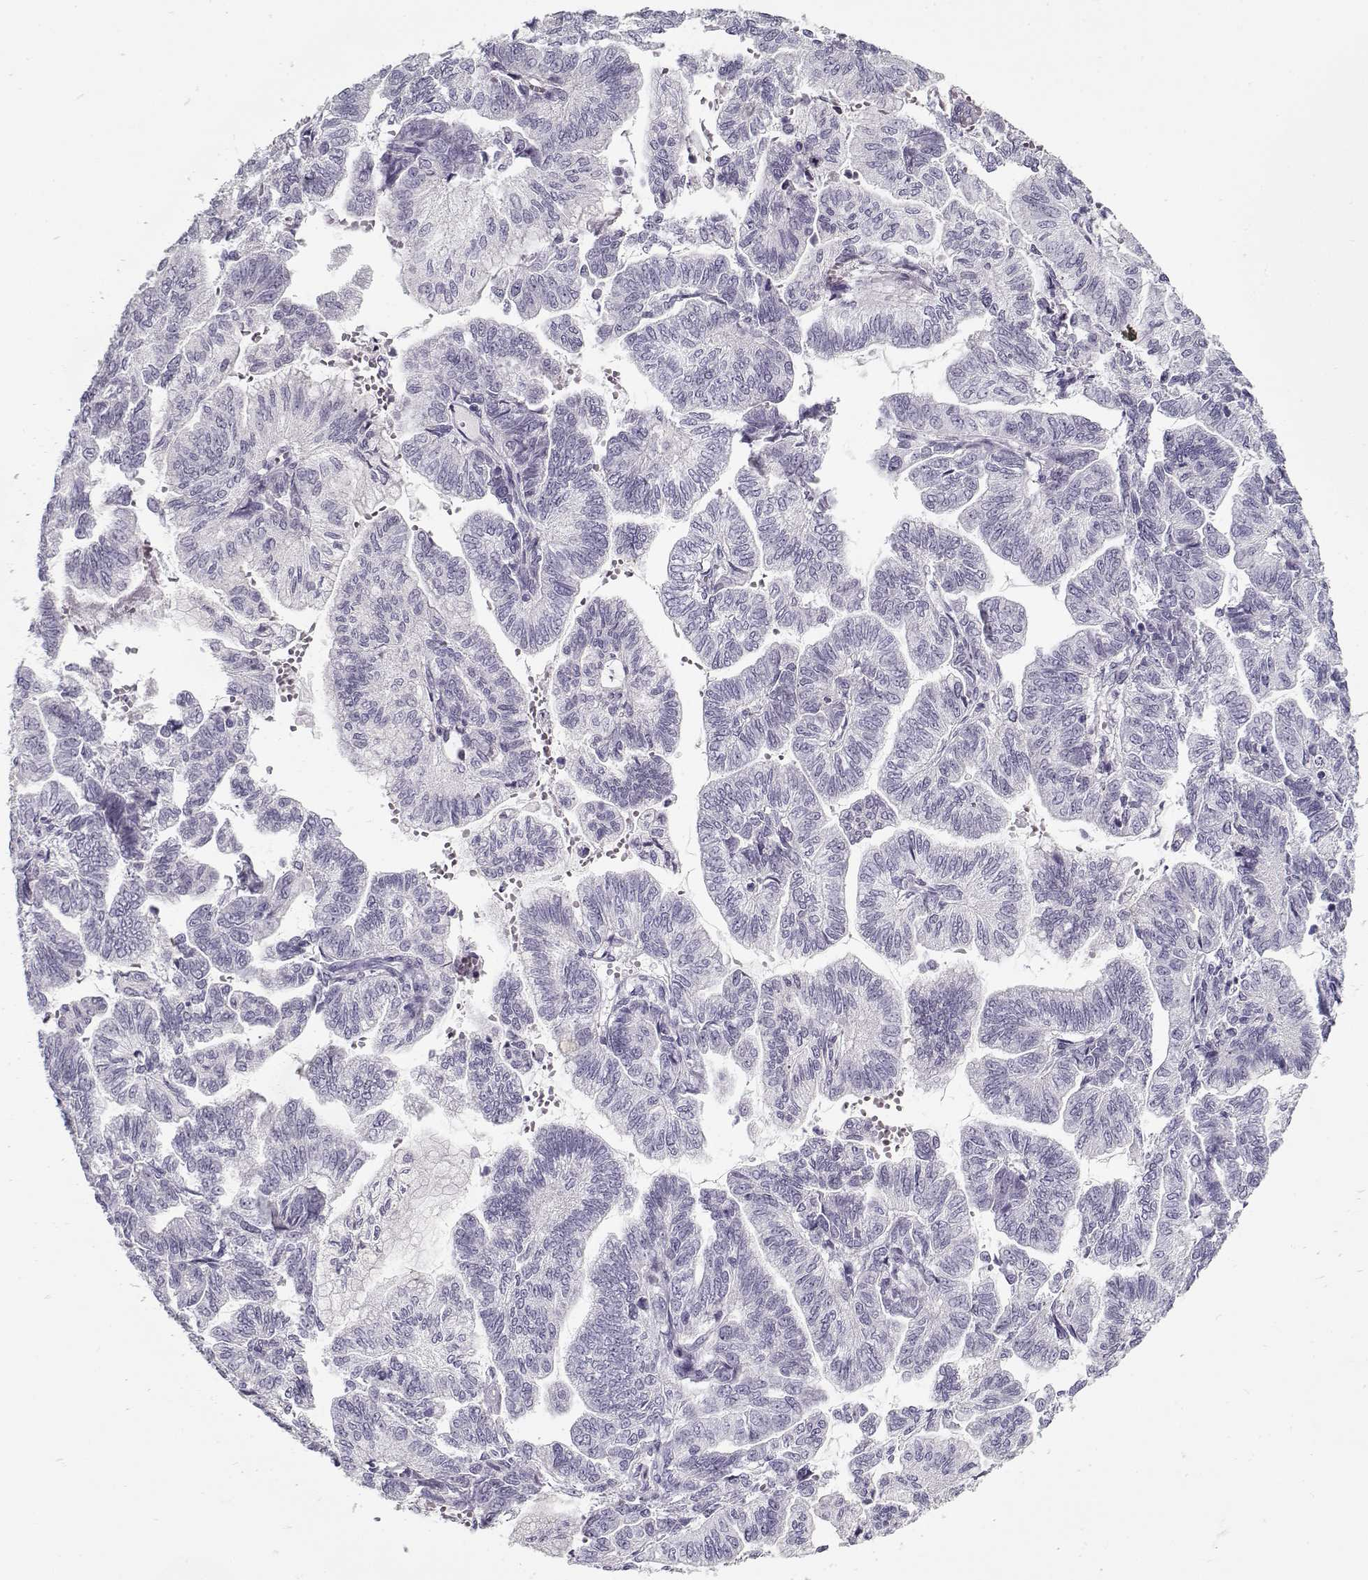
{"staining": {"intensity": "negative", "quantity": "none", "location": "none"}, "tissue": "stomach cancer", "cell_type": "Tumor cells", "image_type": "cancer", "snomed": [{"axis": "morphology", "description": "Adenocarcinoma, NOS"}, {"axis": "topography", "description": "Stomach"}], "caption": "IHC histopathology image of neoplastic tissue: human stomach adenocarcinoma stained with DAB (3,3'-diaminobenzidine) shows no significant protein positivity in tumor cells.", "gene": "CCDC136", "patient": {"sex": "male", "age": 83}}